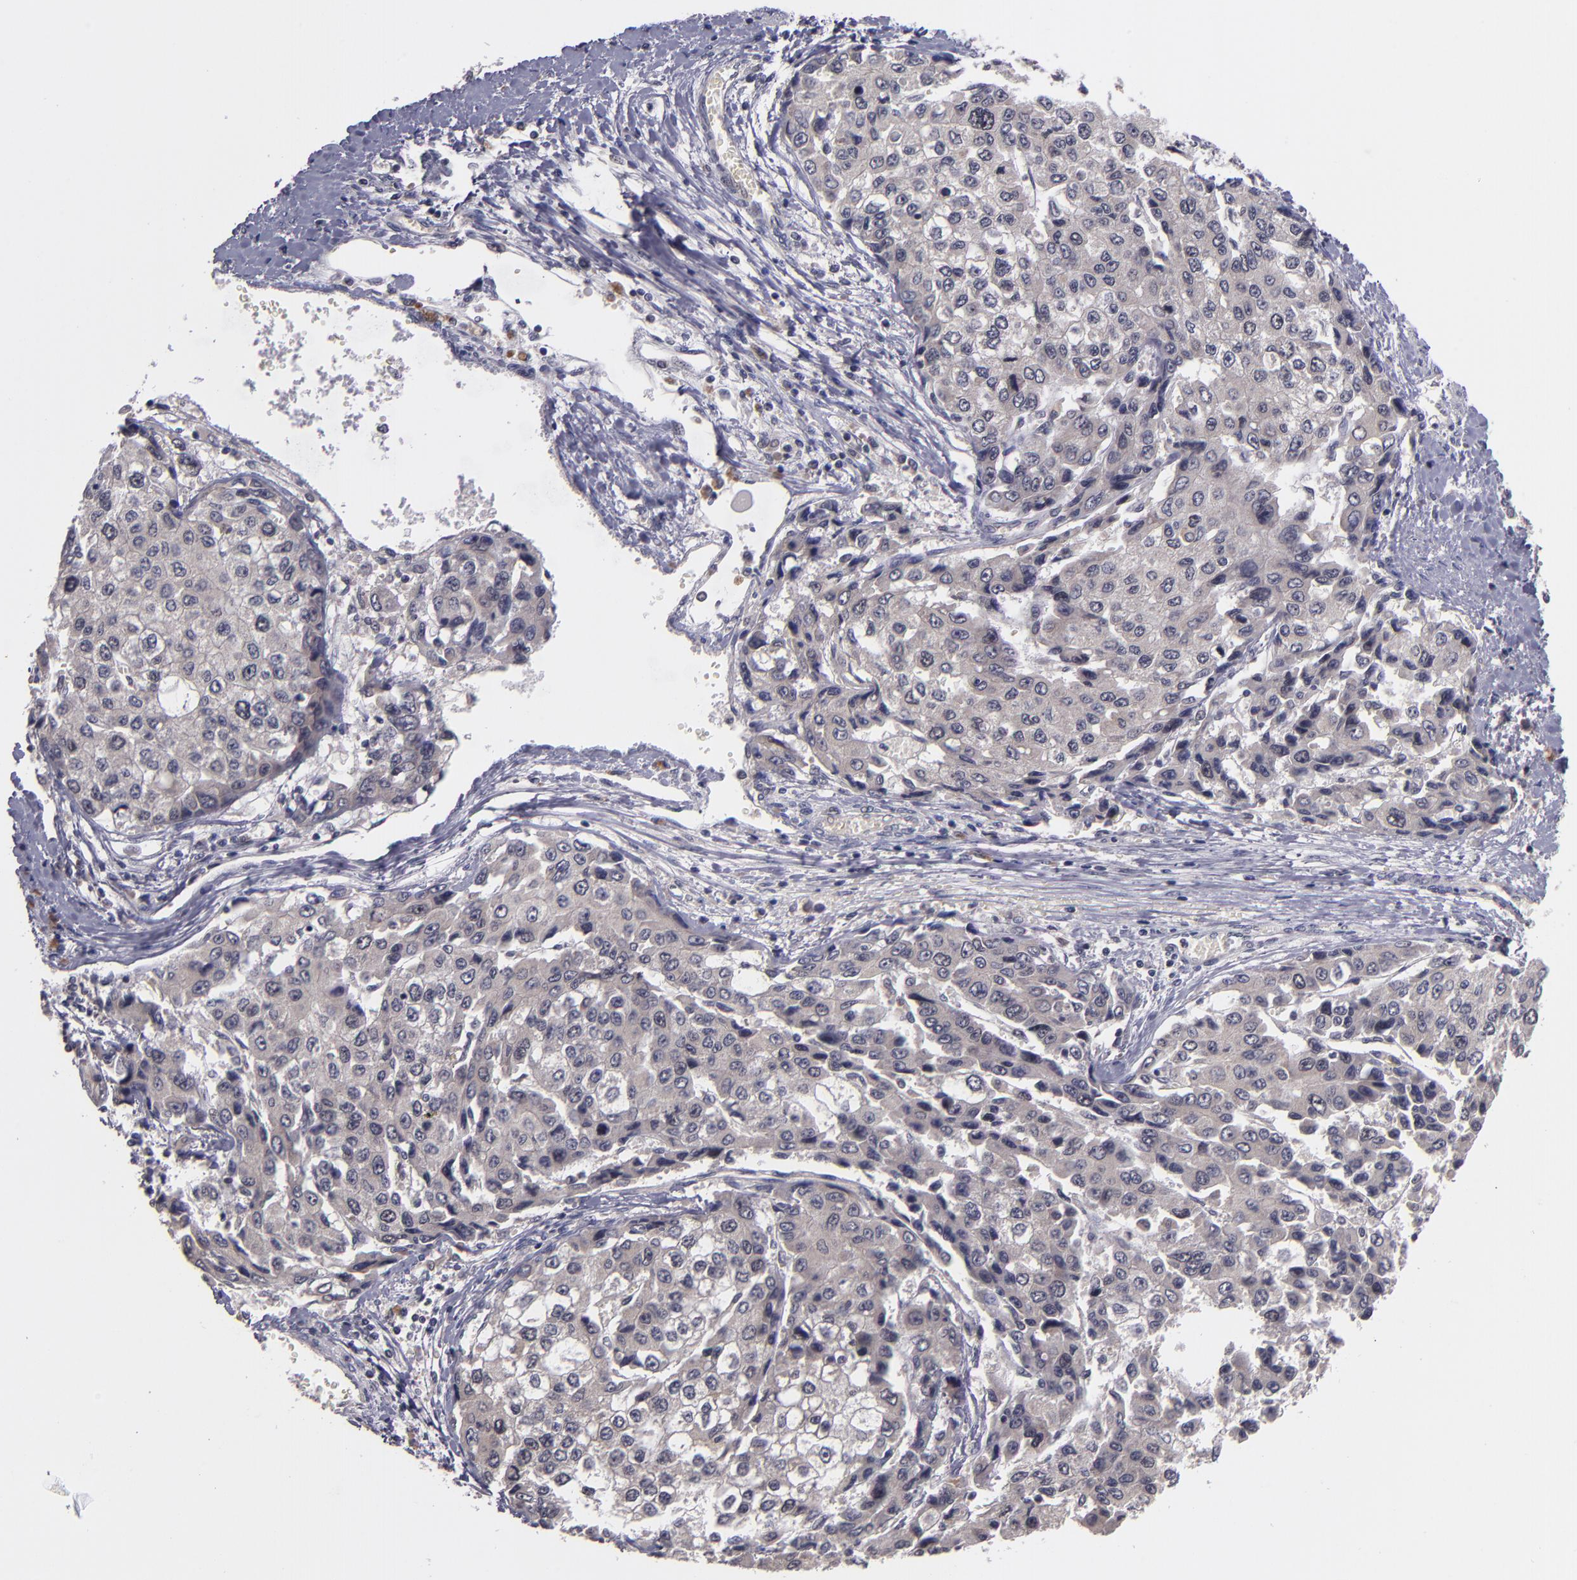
{"staining": {"intensity": "negative", "quantity": "none", "location": "none"}, "tissue": "liver cancer", "cell_type": "Tumor cells", "image_type": "cancer", "snomed": [{"axis": "morphology", "description": "Carcinoma, Hepatocellular, NOS"}, {"axis": "topography", "description": "Liver"}], "caption": "High power microscopy image of an IHC micrograph of liver hepatocellular carcinoma, revealing no significant positivity in tumor cells.", "gene": "CDC7", "patient": {"sex": "female", "age": 66}}